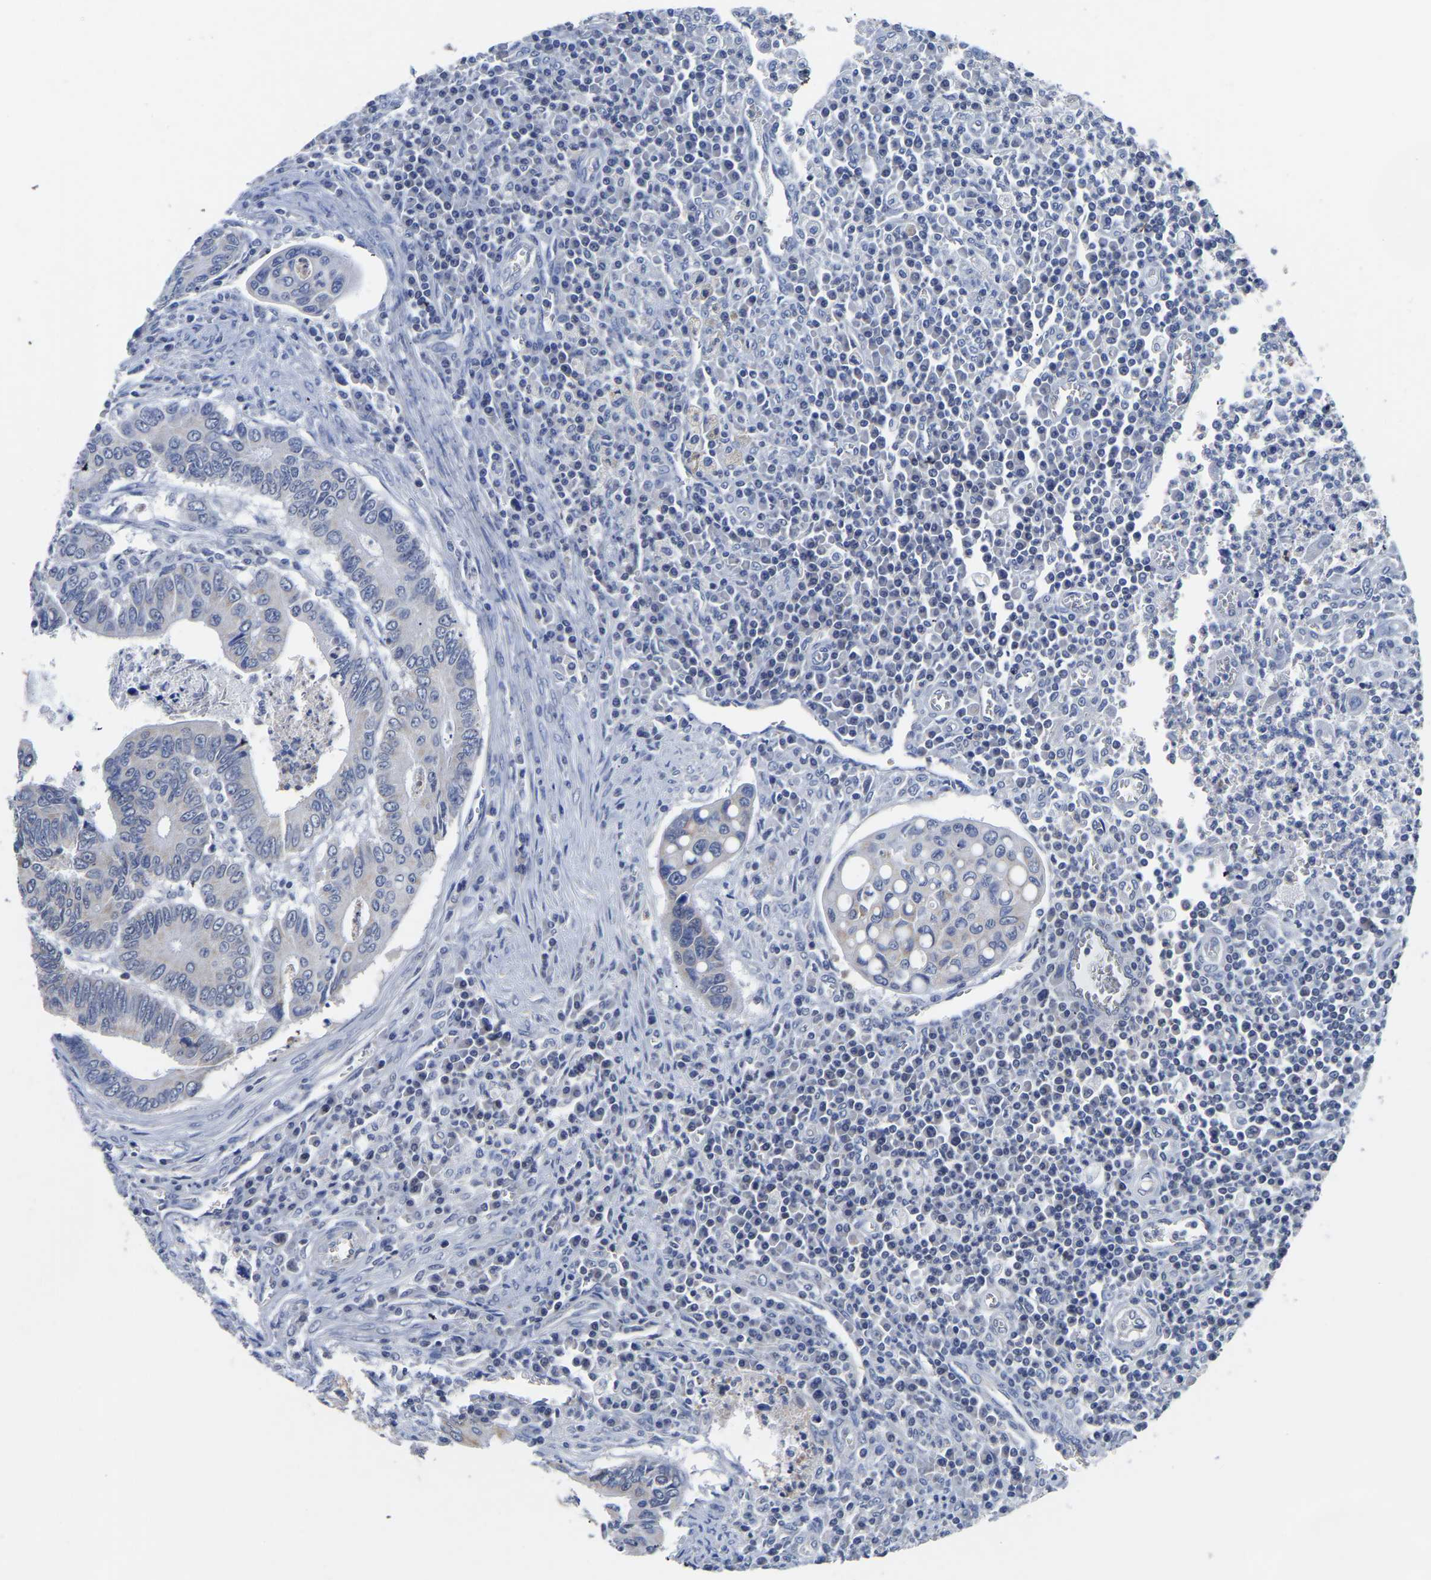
{"staining": {"intensity": "negative", "quantity": "none", "location": "none"}, "tissue": "colorectal cancer", "cell_type": "Tumor cells", "image_type": "cancer", "snomed": [{"axis": "morphology", "description": "Inflammation, NOS"}, {"axis": "morphology", "description": "Adenocarcinoma, NOS"}, {"axis": "topography", "description": "Colon"}], "caption": "Colorectal adenocarcinoma was stained to show a protein in brown. There is no significant staining in tumor cells.", "gene": "FGD5", "patient": {"sex": "male", "age": 72}}